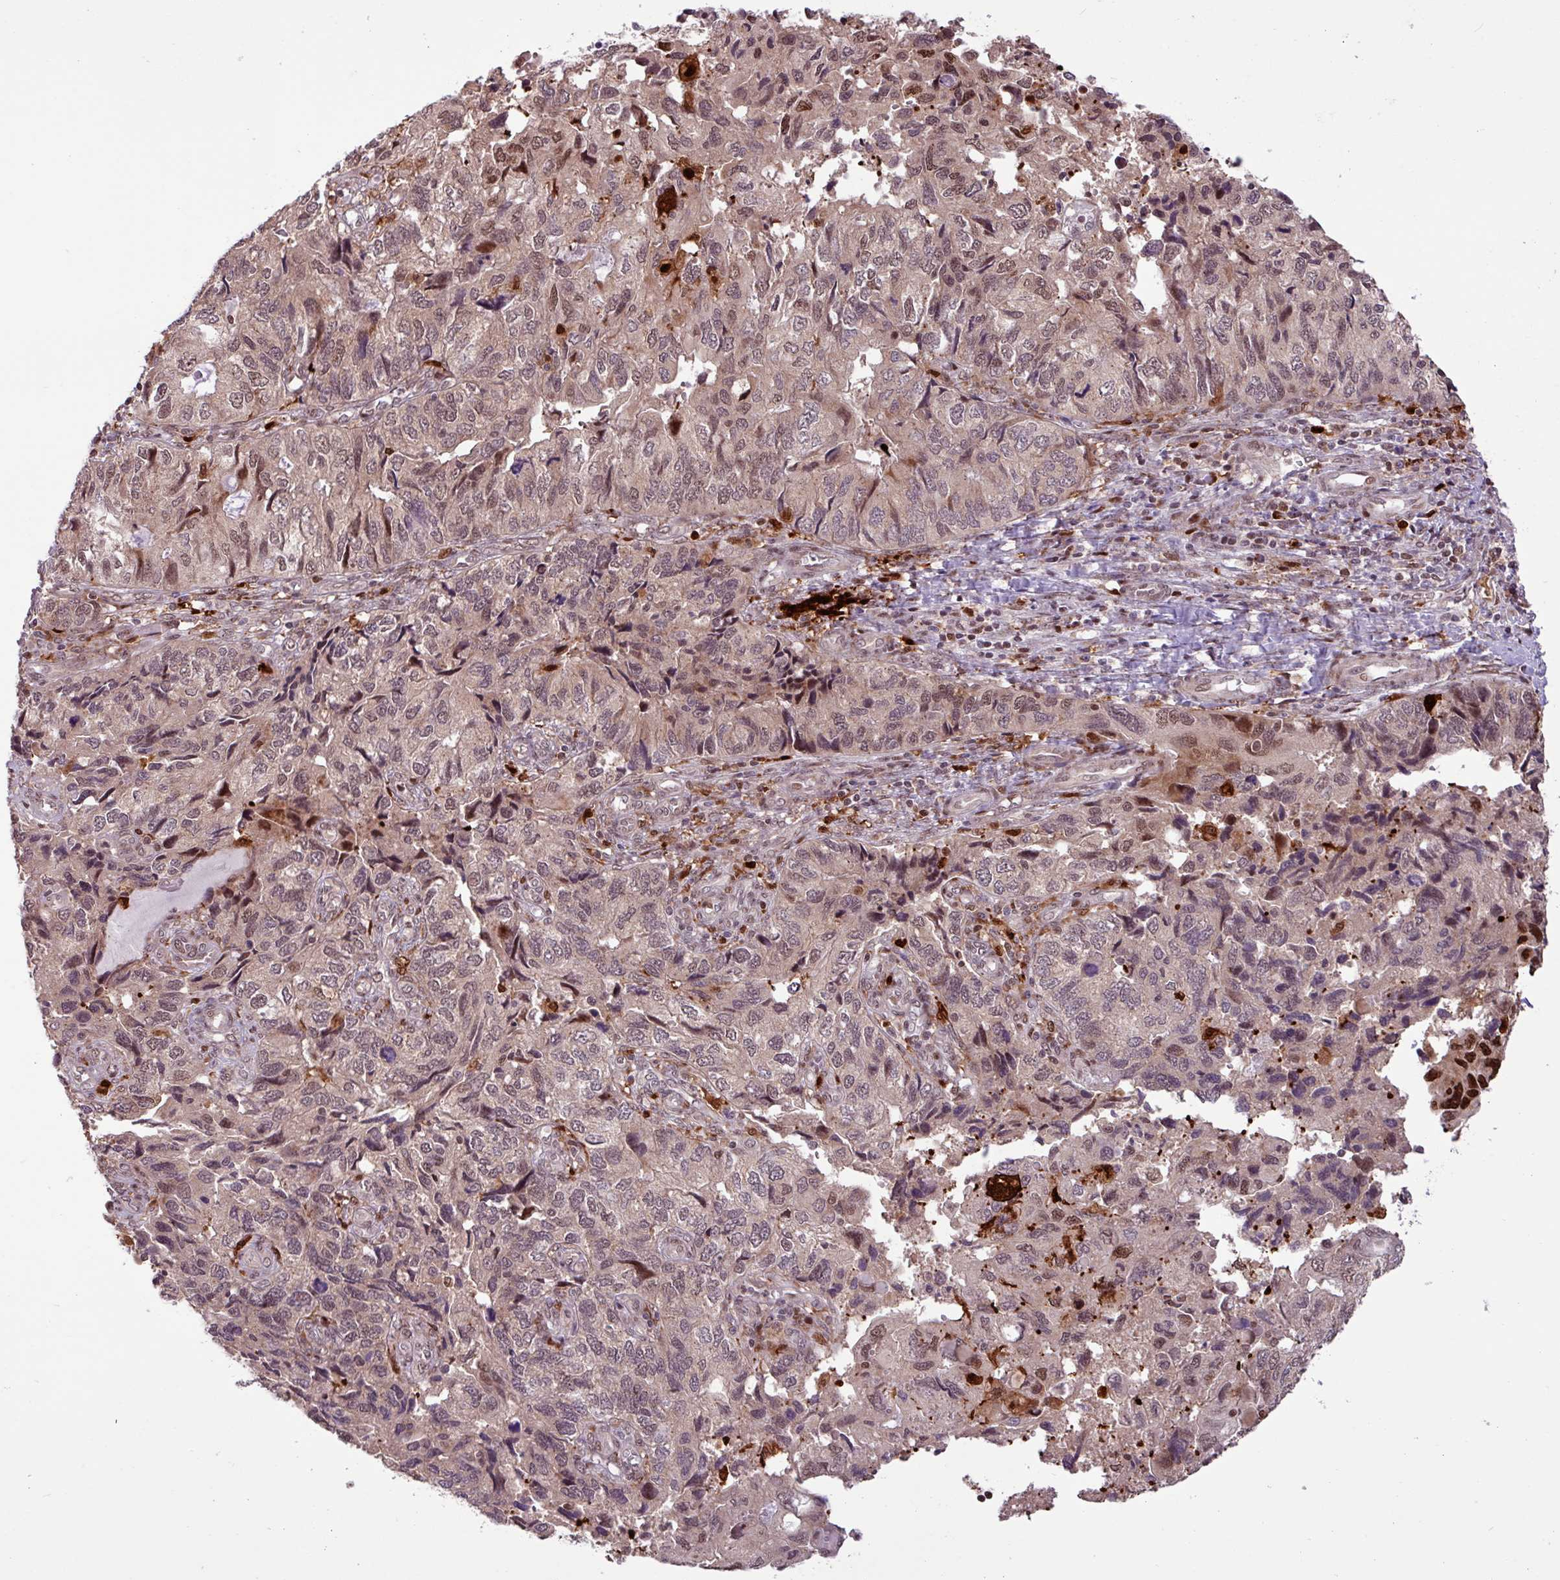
{"staining": {"intensity": "moderate", "quantity": "25%-75%", "location": "nuclear"}, "tissue": "endometrial cancer", "cell_type": "Tumor cells", "image_type": "cancer", "snomed": [{"axis": "morphology", "description": "Carcinoma, NOS"}, {"axis": "topography", "description": "Uterus"}], "caption": "A micrograph of human endometrial cancer (carcinoma) stained for a protein displays moderate nuclear brown staining in tumor cells.", "gene": "BRD3", "patient": {"sex": "female", "age": 76}}